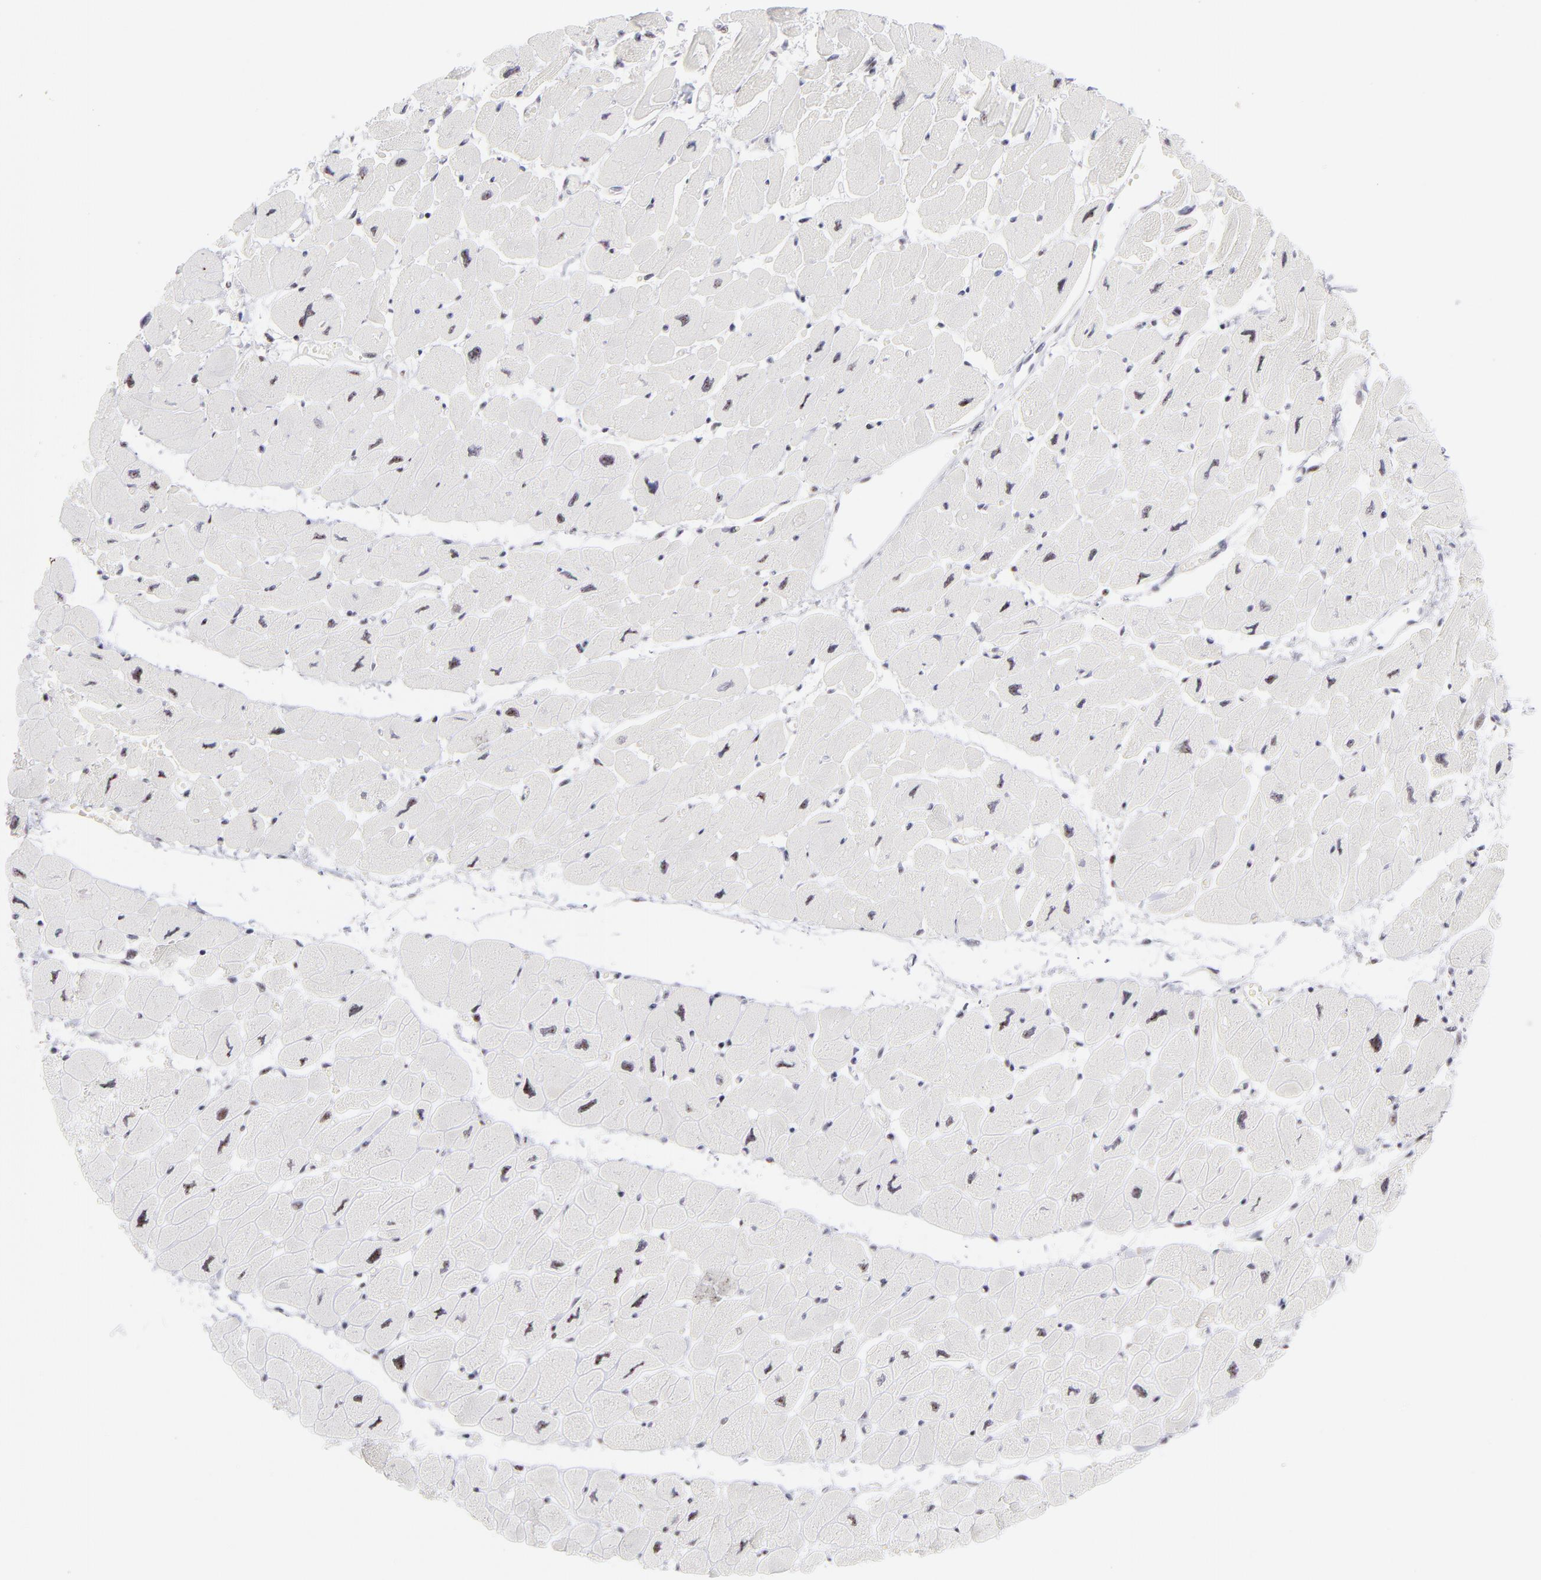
{"staining": {"intensity": "moderate", "quantity": ">75%", "location": "nuclear"}, "tissue": "heart muscle", "cell_type": "Cardiomyocytes", "image_type": "normal", "snomed": [{"axis": "morphology", "description": "Normal tissue, NOS"}, {"axis": "topography", "description": "Heart"}], "caption": "A photomicrograph showing moderate nuclear expression in approximately >75% of cardiomyocytes in normal heart muscle, as visualized by brown immunohistochemical staining.", "gene": "CDC25C", "patient": {"sex": "female", "age": 54}}